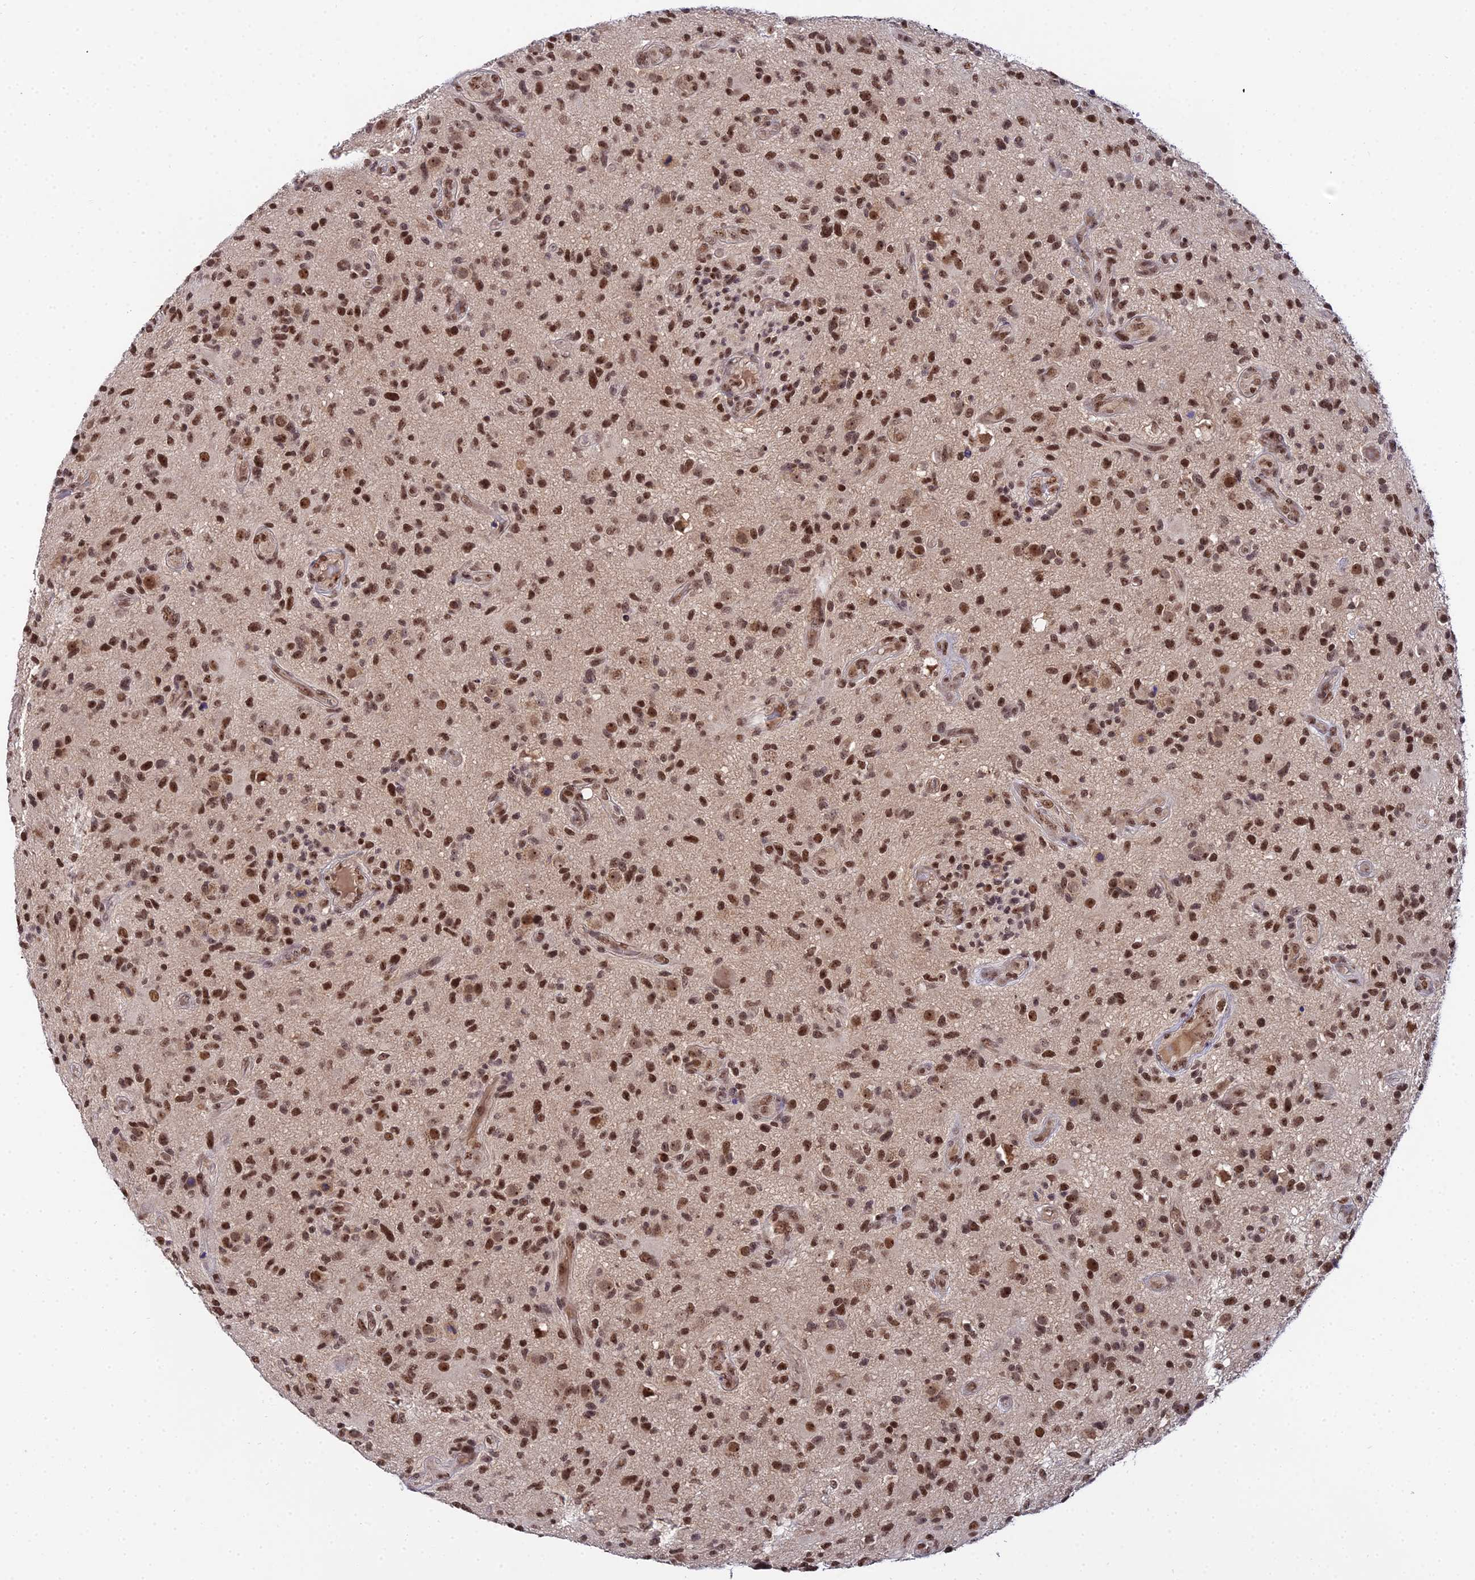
{"staining": {"intensity": "strong", "quantity": ">75%", "location": "nuclear"}, "tissue": "glioma", "cell_type": "Tumor cells", "image_type": "cancer", "snomed": [{"axis": "morphology", "description": "Glioma, malignant, High grade"}, {"axis": "topography", "description": "Brain"}], "caption": "Protein expression analysis of human glioma reveals strong nuclear staining in about >75% of tumor cells.", "gene": "EXOSC3", "patient": {"sex": "male", "age": 47}}